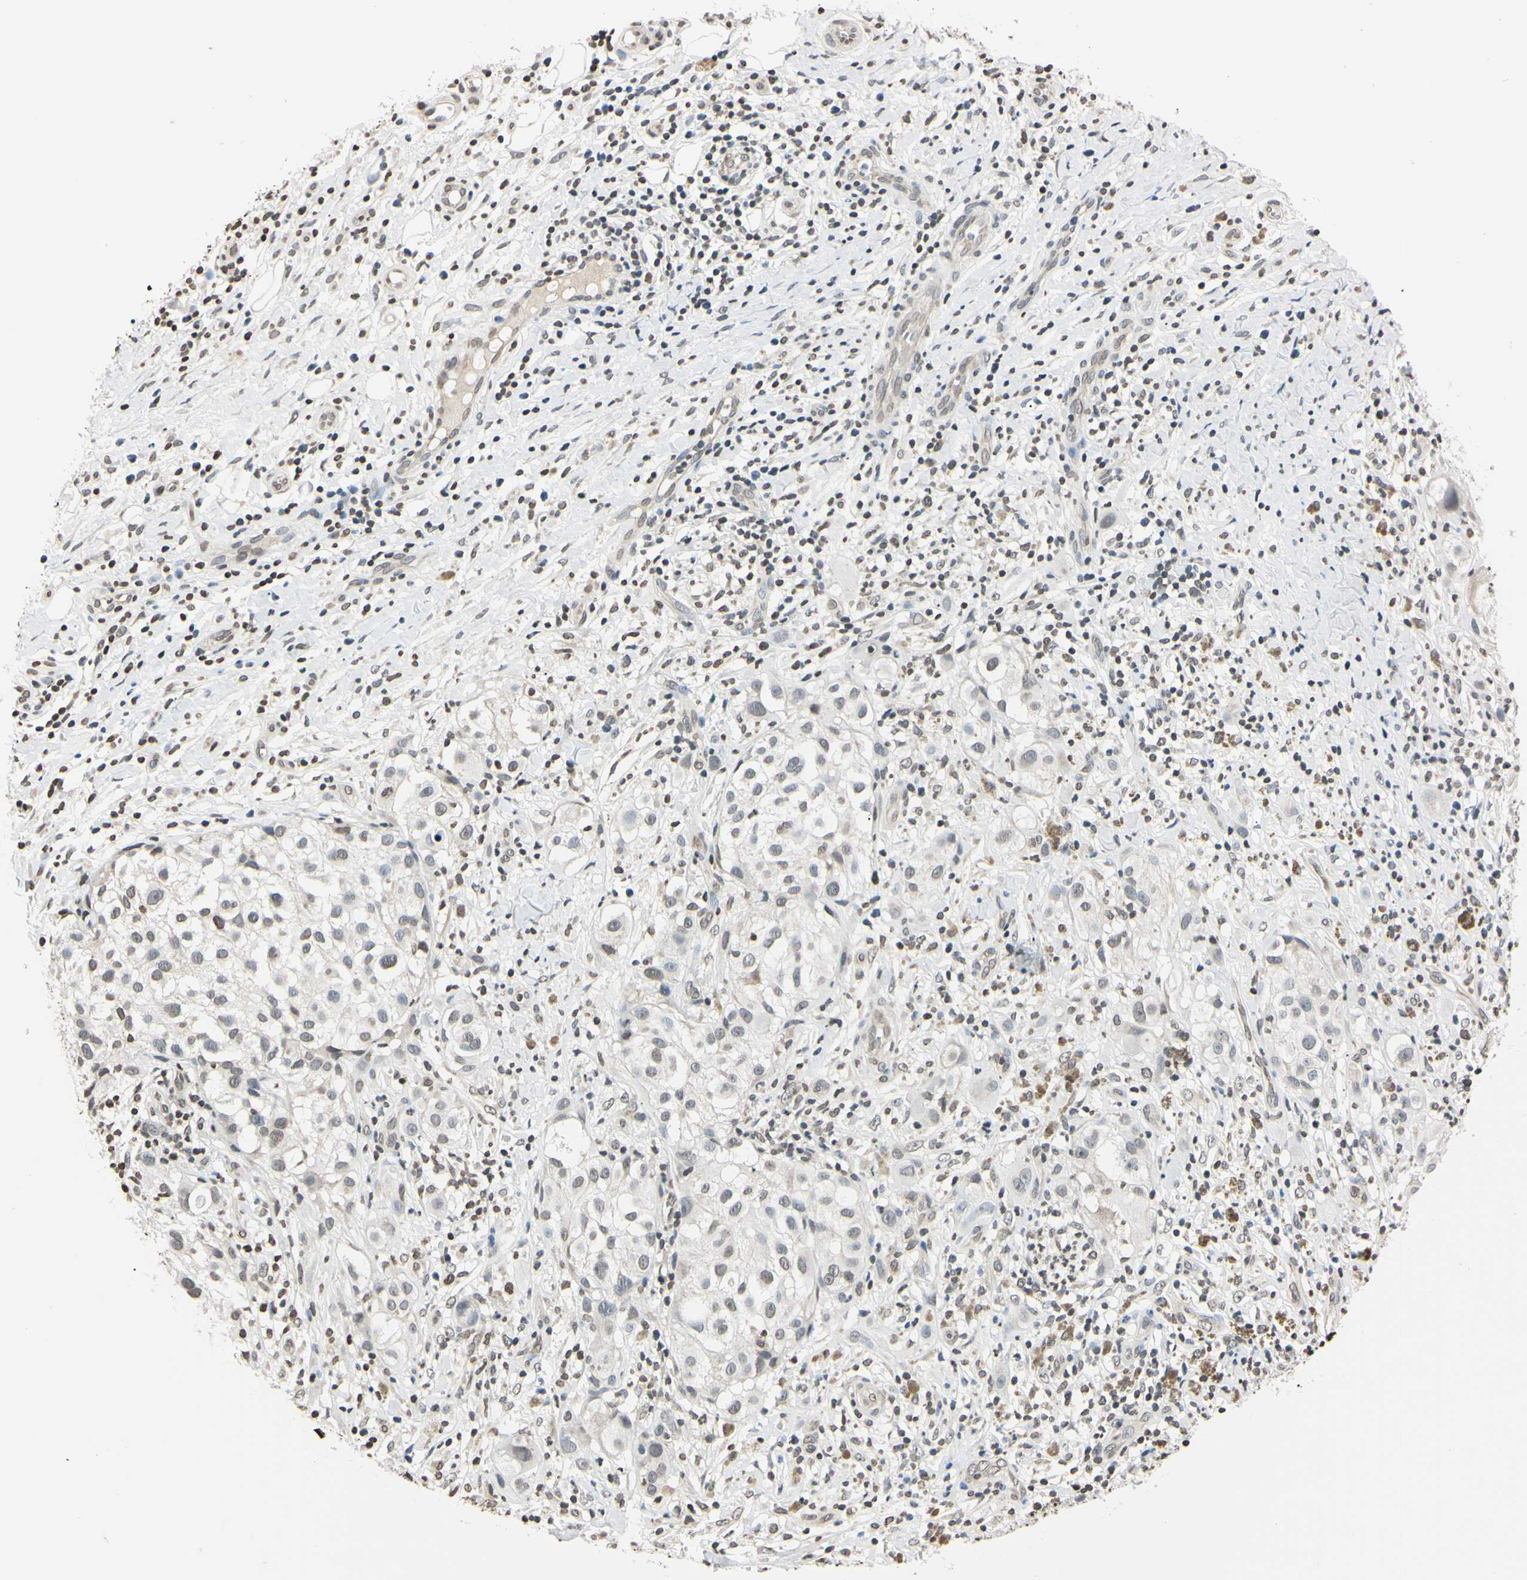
{"staining": {"intensity": "weak", "quantity": "25%-75%", "location": "nuclear"}, "tissue": "melanoma", "cell_type": "Tumor cells", "image_type": "cancer", "snomed": [{"axis": "morphology", "description": "Necrosis, NOS"}, {"axis": "morphology", "description": "Malignant melanoma, NOS"}, {"axis": "topography", "description": "Skin"}], "caption": "Protein expression analysis of malignant melanoma exhibits weak nuclear expression in about 25%-75% of tumor cells. Nuclei are stained in blue.", "gene": "CDC45", "patient": {"sex": "female", "age": 87}}